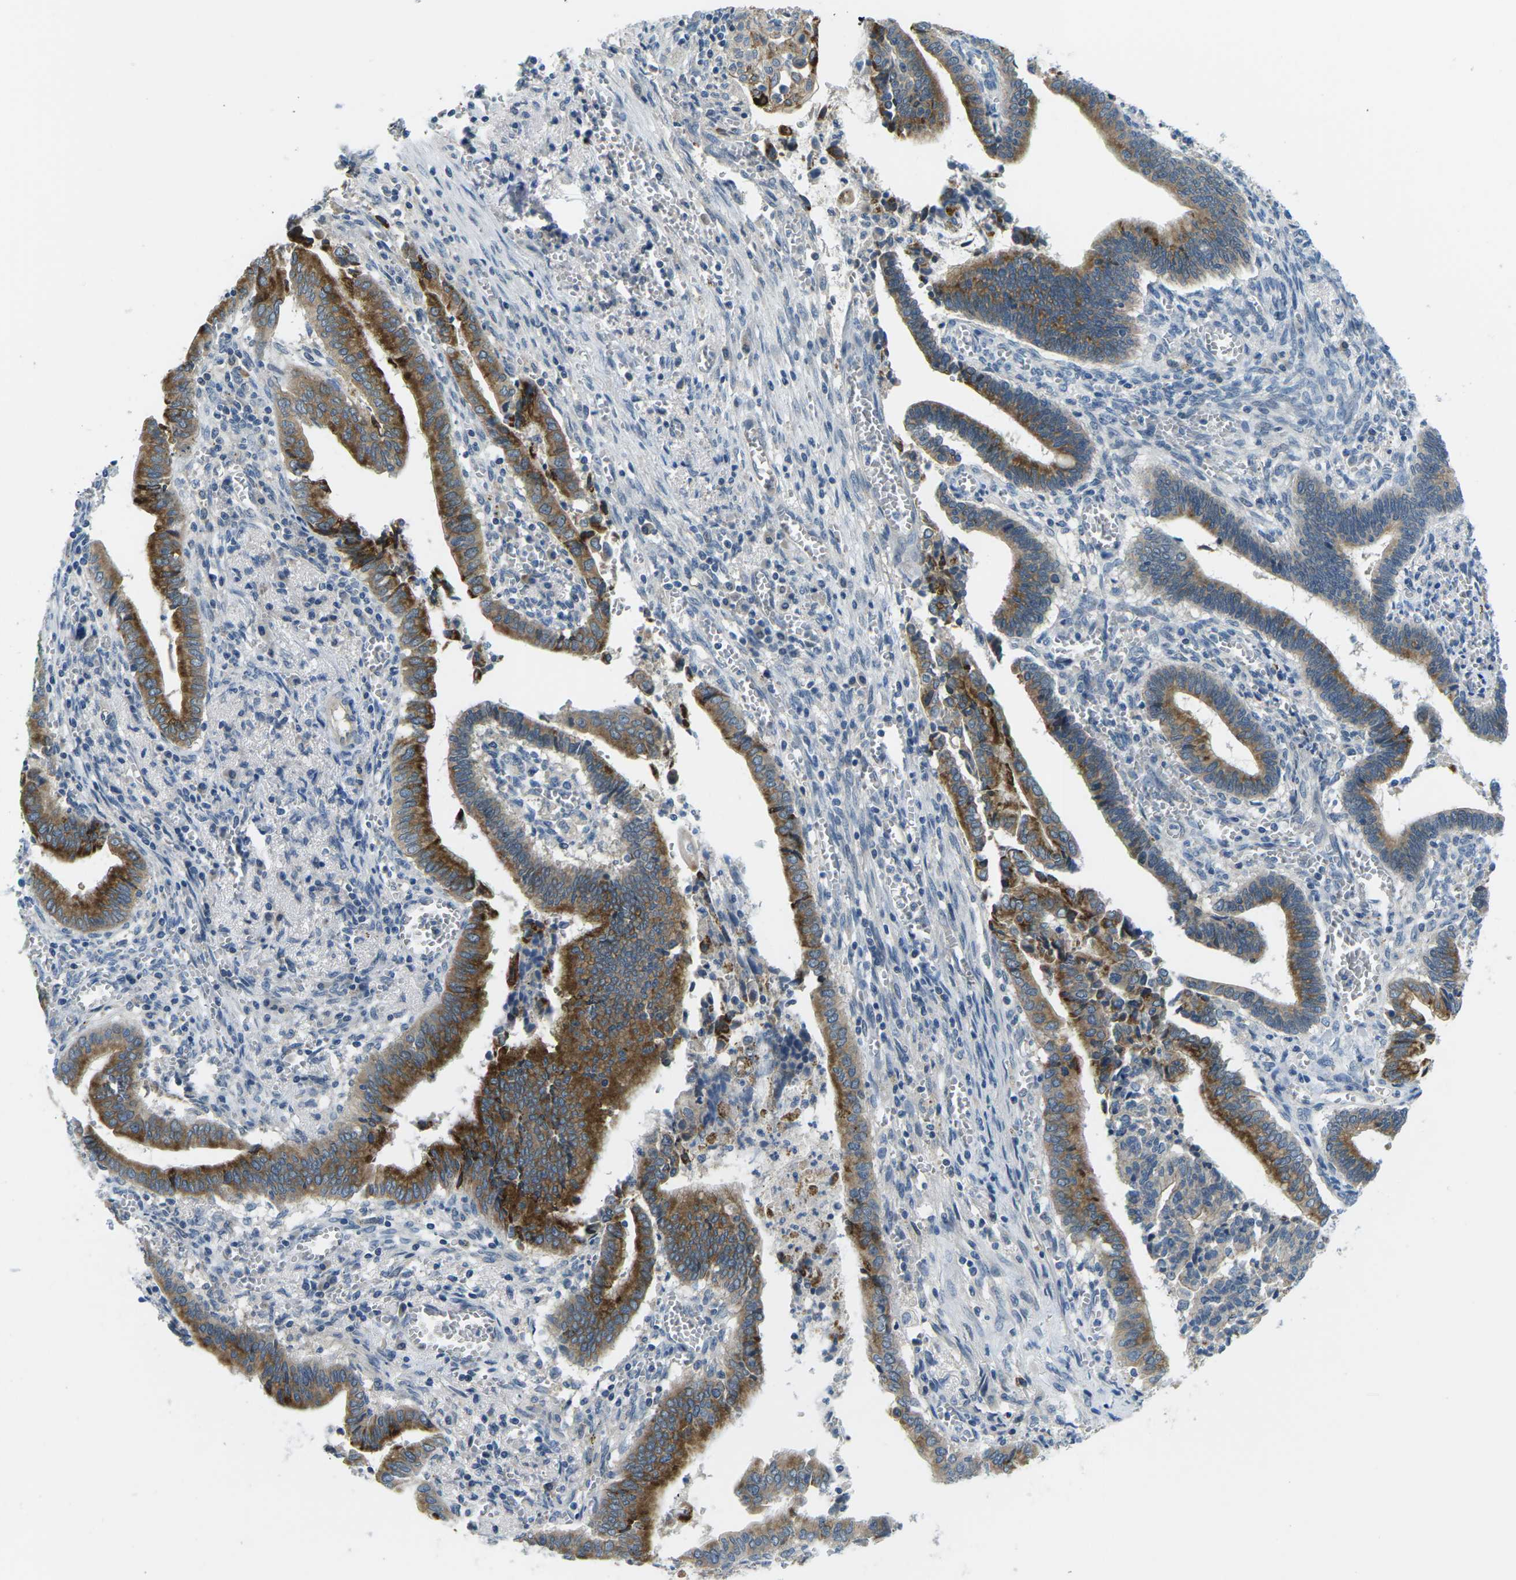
{"staining": {"intensity": "moderate", "quantity": ">75%", "location": "cytoplasmic/membranous"}, "tissue": "cervical cancer", "cell_type": "Tumor cells", "image_type": "cancer", "snomed": [{"axis": "morphology", "description": "Adenocarcinoma, NOS"}, {"axis": "topography", "description": "Cervix"}], "caption": "Immunohistochemical staining of human cervical cancer (adenocarcinoma) exhibits medium levels of moderate cytoplasmic/membranous protein staining in about >75% of tumor cells.", "gene": "CTNND1", "patient": {"sex": "female", "age": 44}}